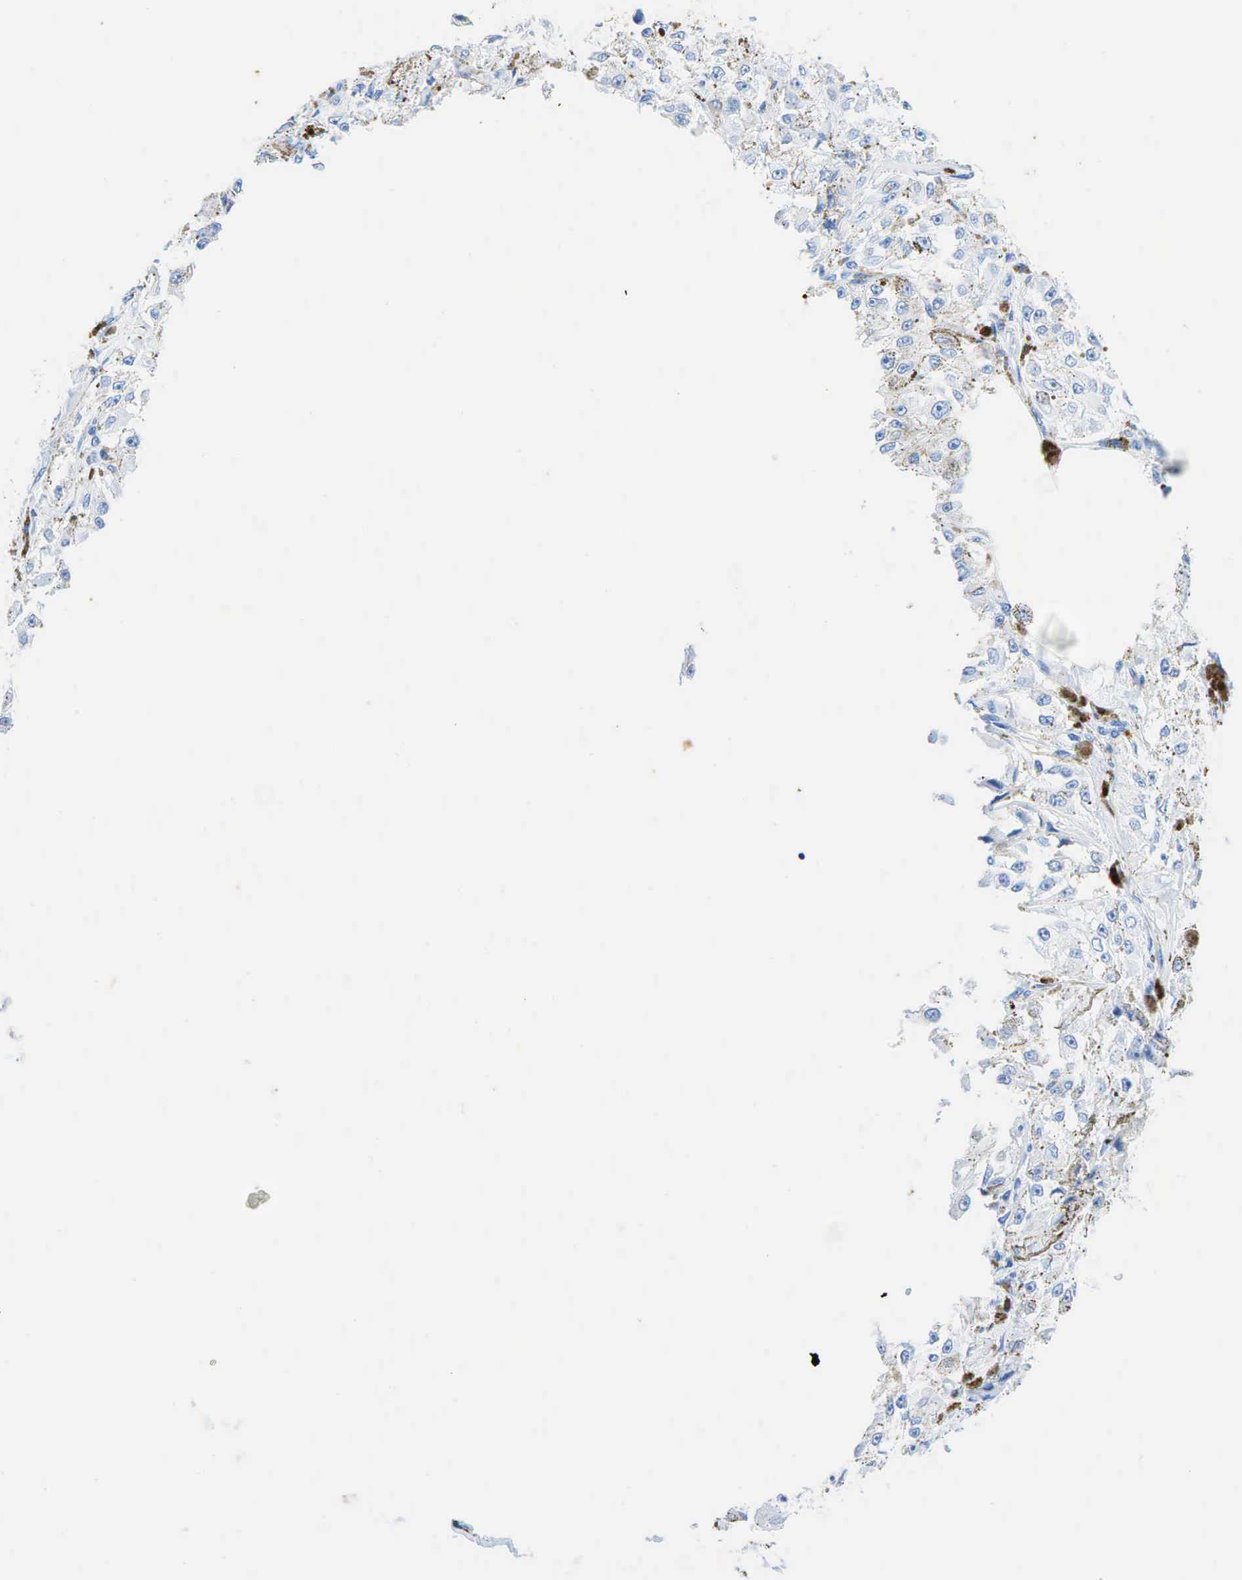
{"staining": {"intensity": "negative", "quantity": "none", "location": "none"}, "tissue": "melanoma", "cell_type": "Tumor cells", "image_type": "cancer", "snomed": [{"axis": "morphology", "description": "Malignant melanoma, NOS"}, {"axis": "topography", "description": "Skin"}], "caption": "This is an immunohistochemistry (IHC) micrograph of human melanoma. There is no positivity in tumor cells.", "gene": "PTPRC", "patient": {"sex": "male", "age": 67}}